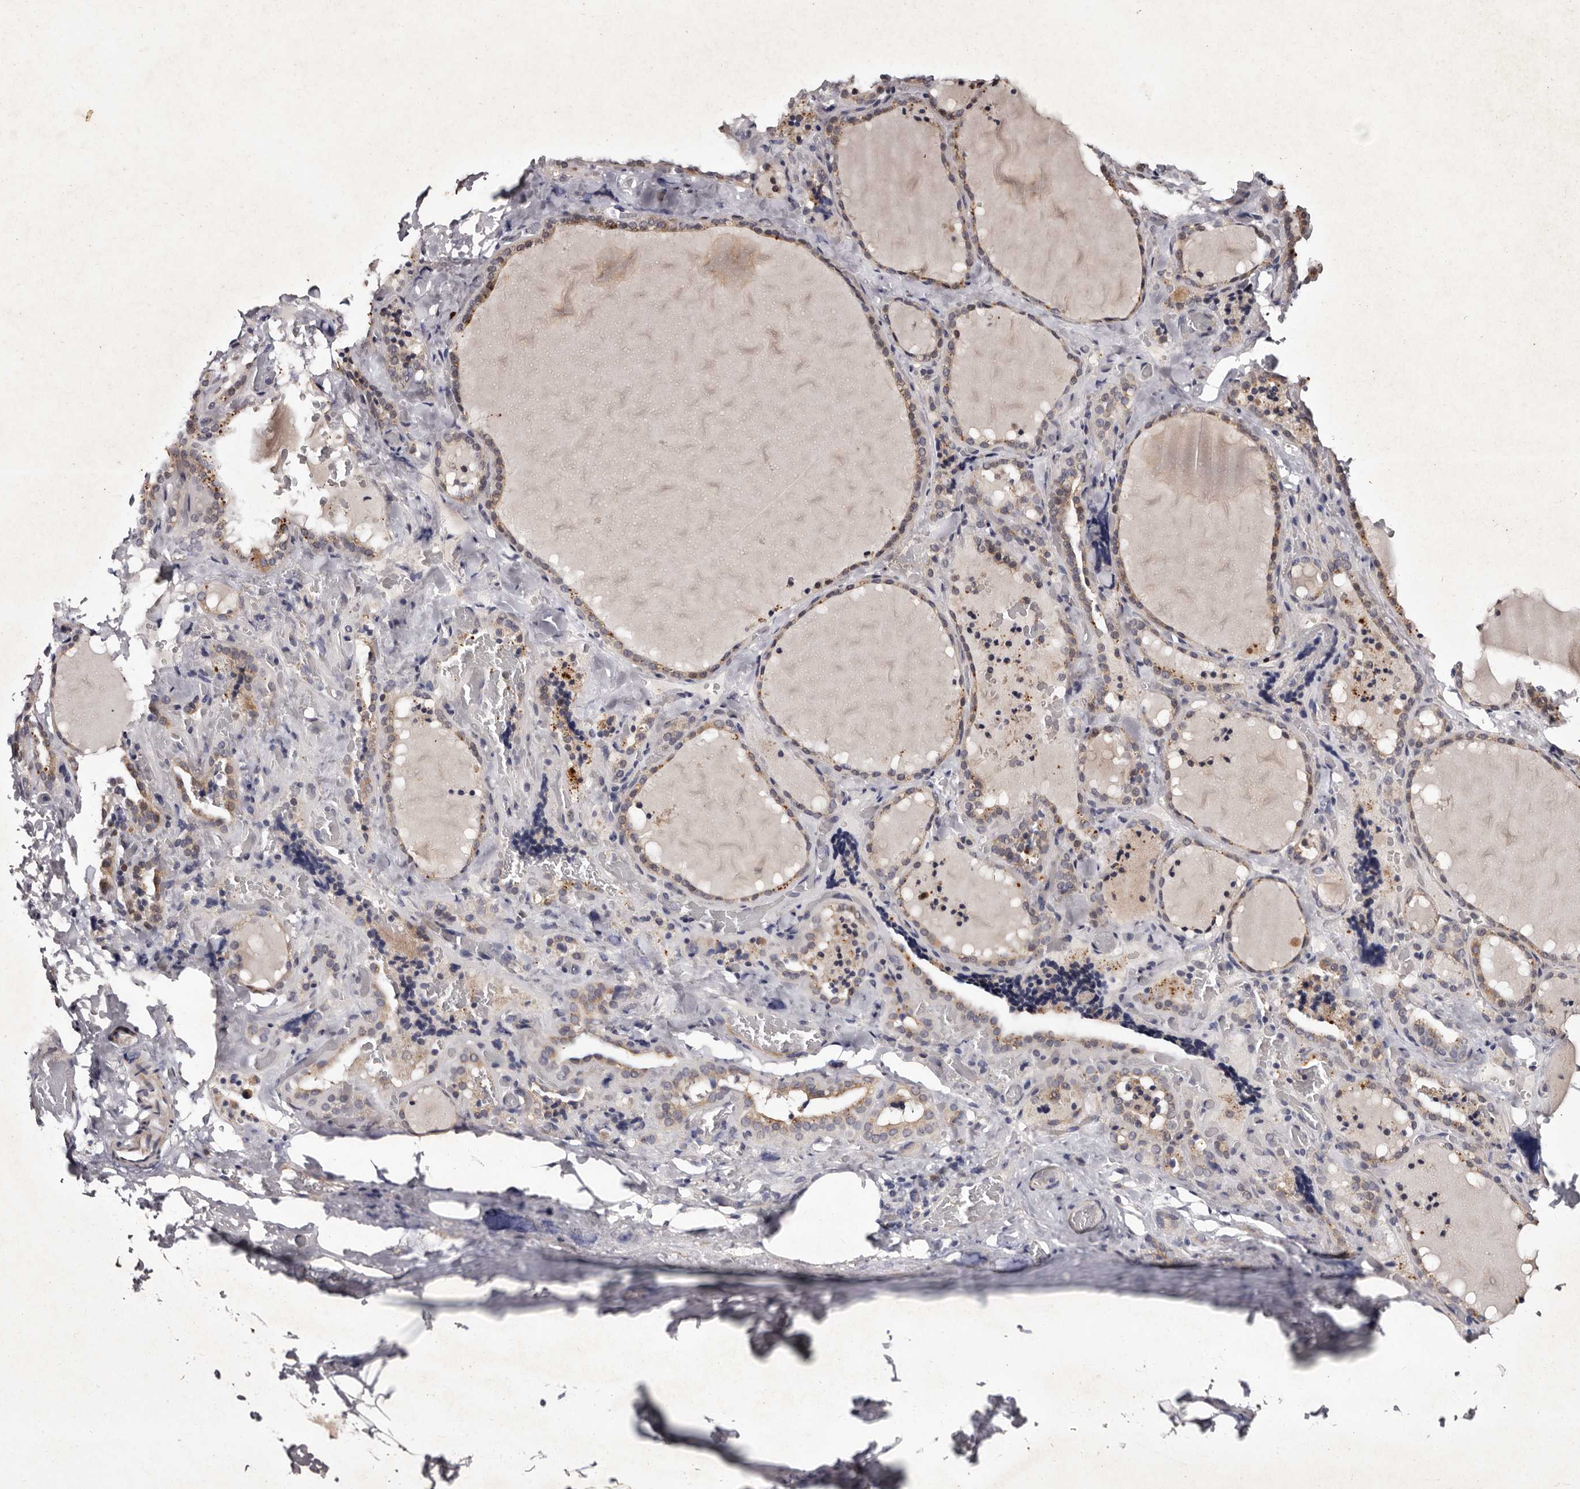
{"staining": {"intensity": "moderate", "quantity": ">75%", "location": "cytoplasmic/membranous"}, "tissue": "thyroid gland", "cell_type": "Glandular cells", "image_type": "normal", "snomed": [{"axis": "morphology", "description": "Normal tissue, NOS"}, {"axis": "topography", "description": "Thyroid gland"}], "caption": "A micrograph of thyroid gland stained for a protein reveals moderate cytoplasmic/membranous brown staining in glandular cells. The protein of interest is shown in brown color, while the nuclei are stained blue.", "gene": "DNPH1", "patient": {"sex": "female", "age": 22}}